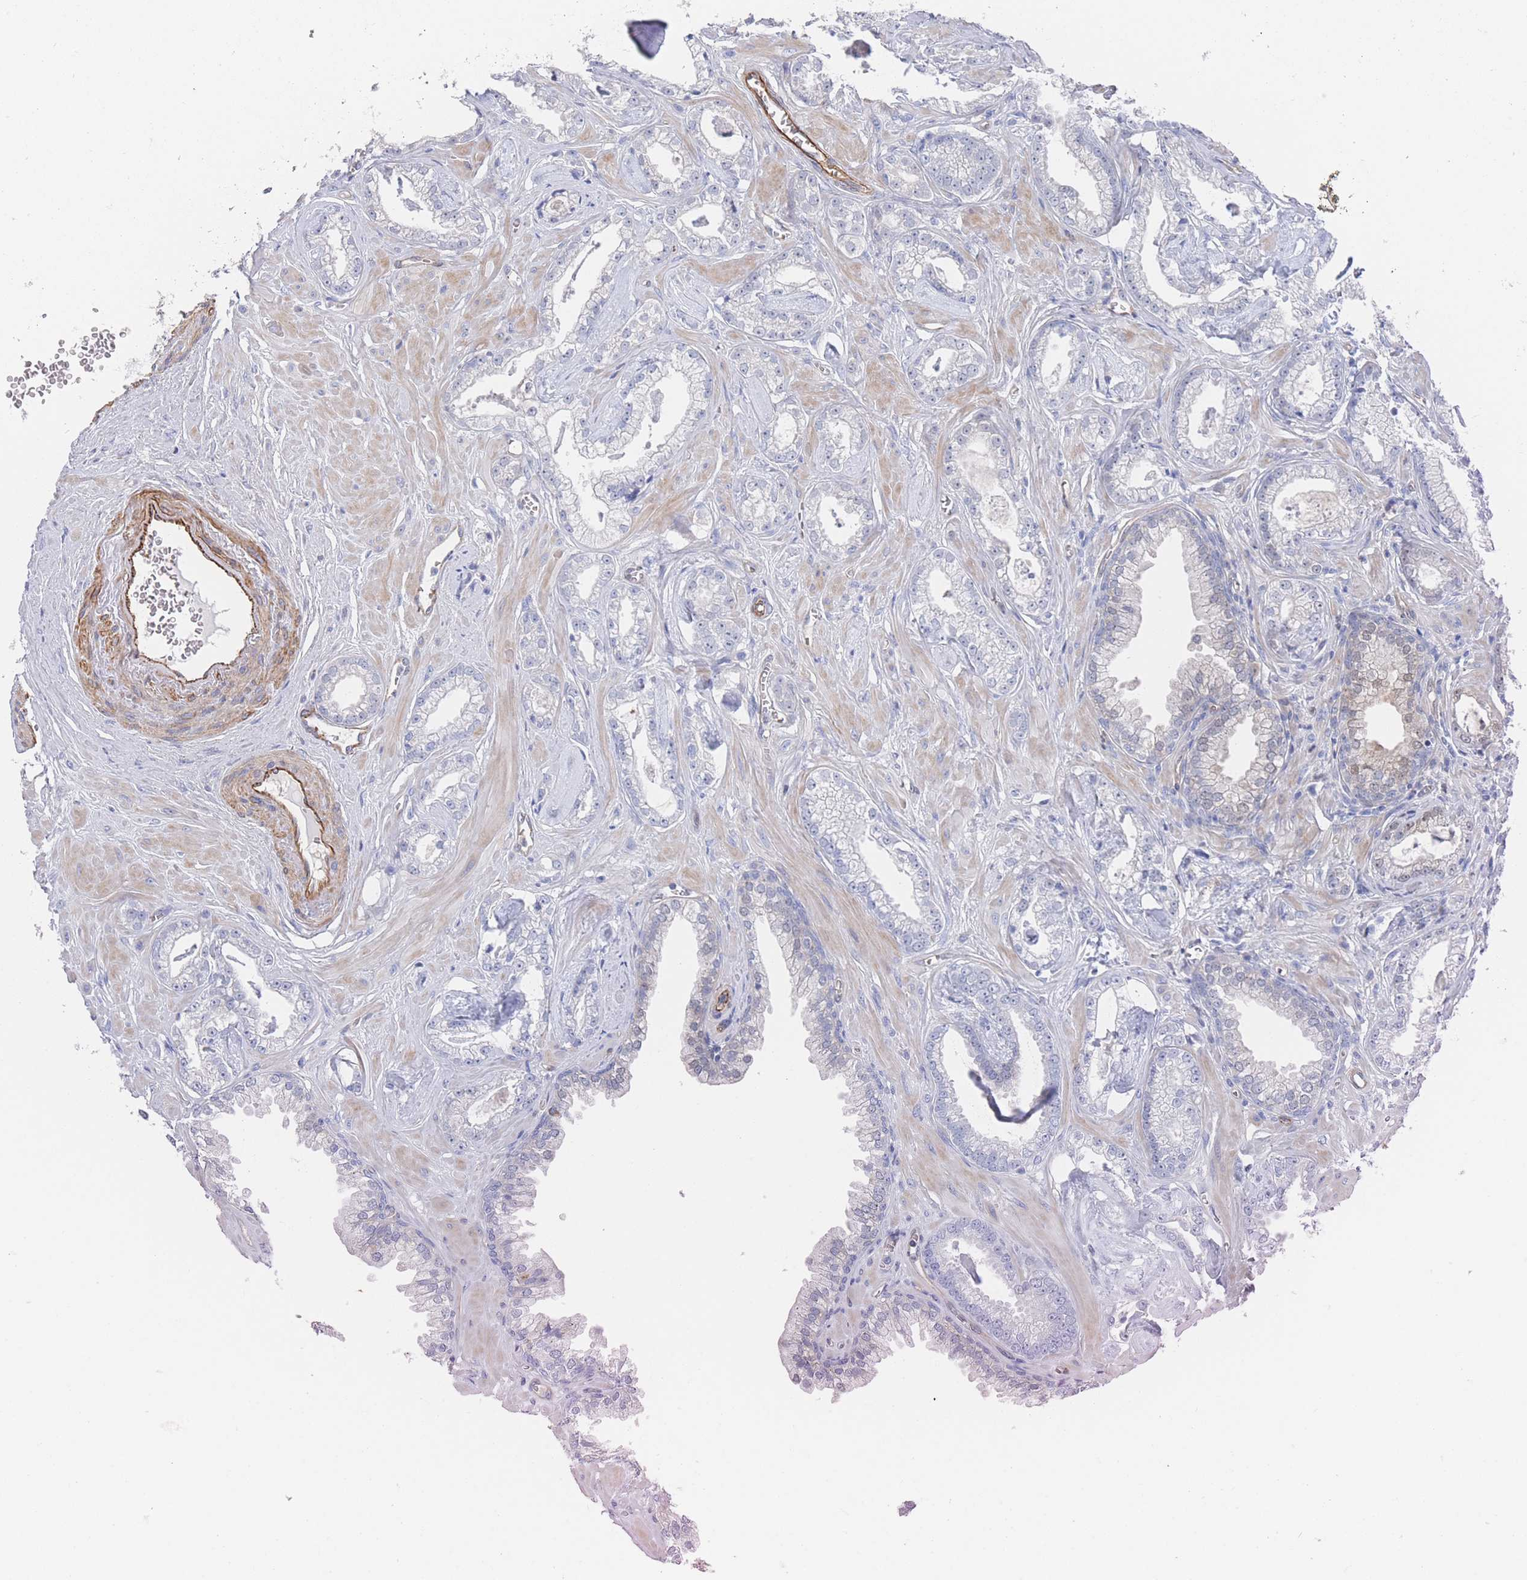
{"staining": {"intensity": "negative", "quantity": "none", "location": "none"}, "tissue": "prostate cancer", "cell_type": "Tumor cells", "image_type": "cancer", "snomed": [{"axis": "morphology", "description": "Adenocarcinoma, Low grade"}, {"axis": "topography", "description": "Prostate"}], "caption": "Protein analysis of prostate adenocarcinoma (low-grade) displays no significant expression in tumor cells.", "gene": "G6PC1", "patient": {"sex": "male", "age": 60}}